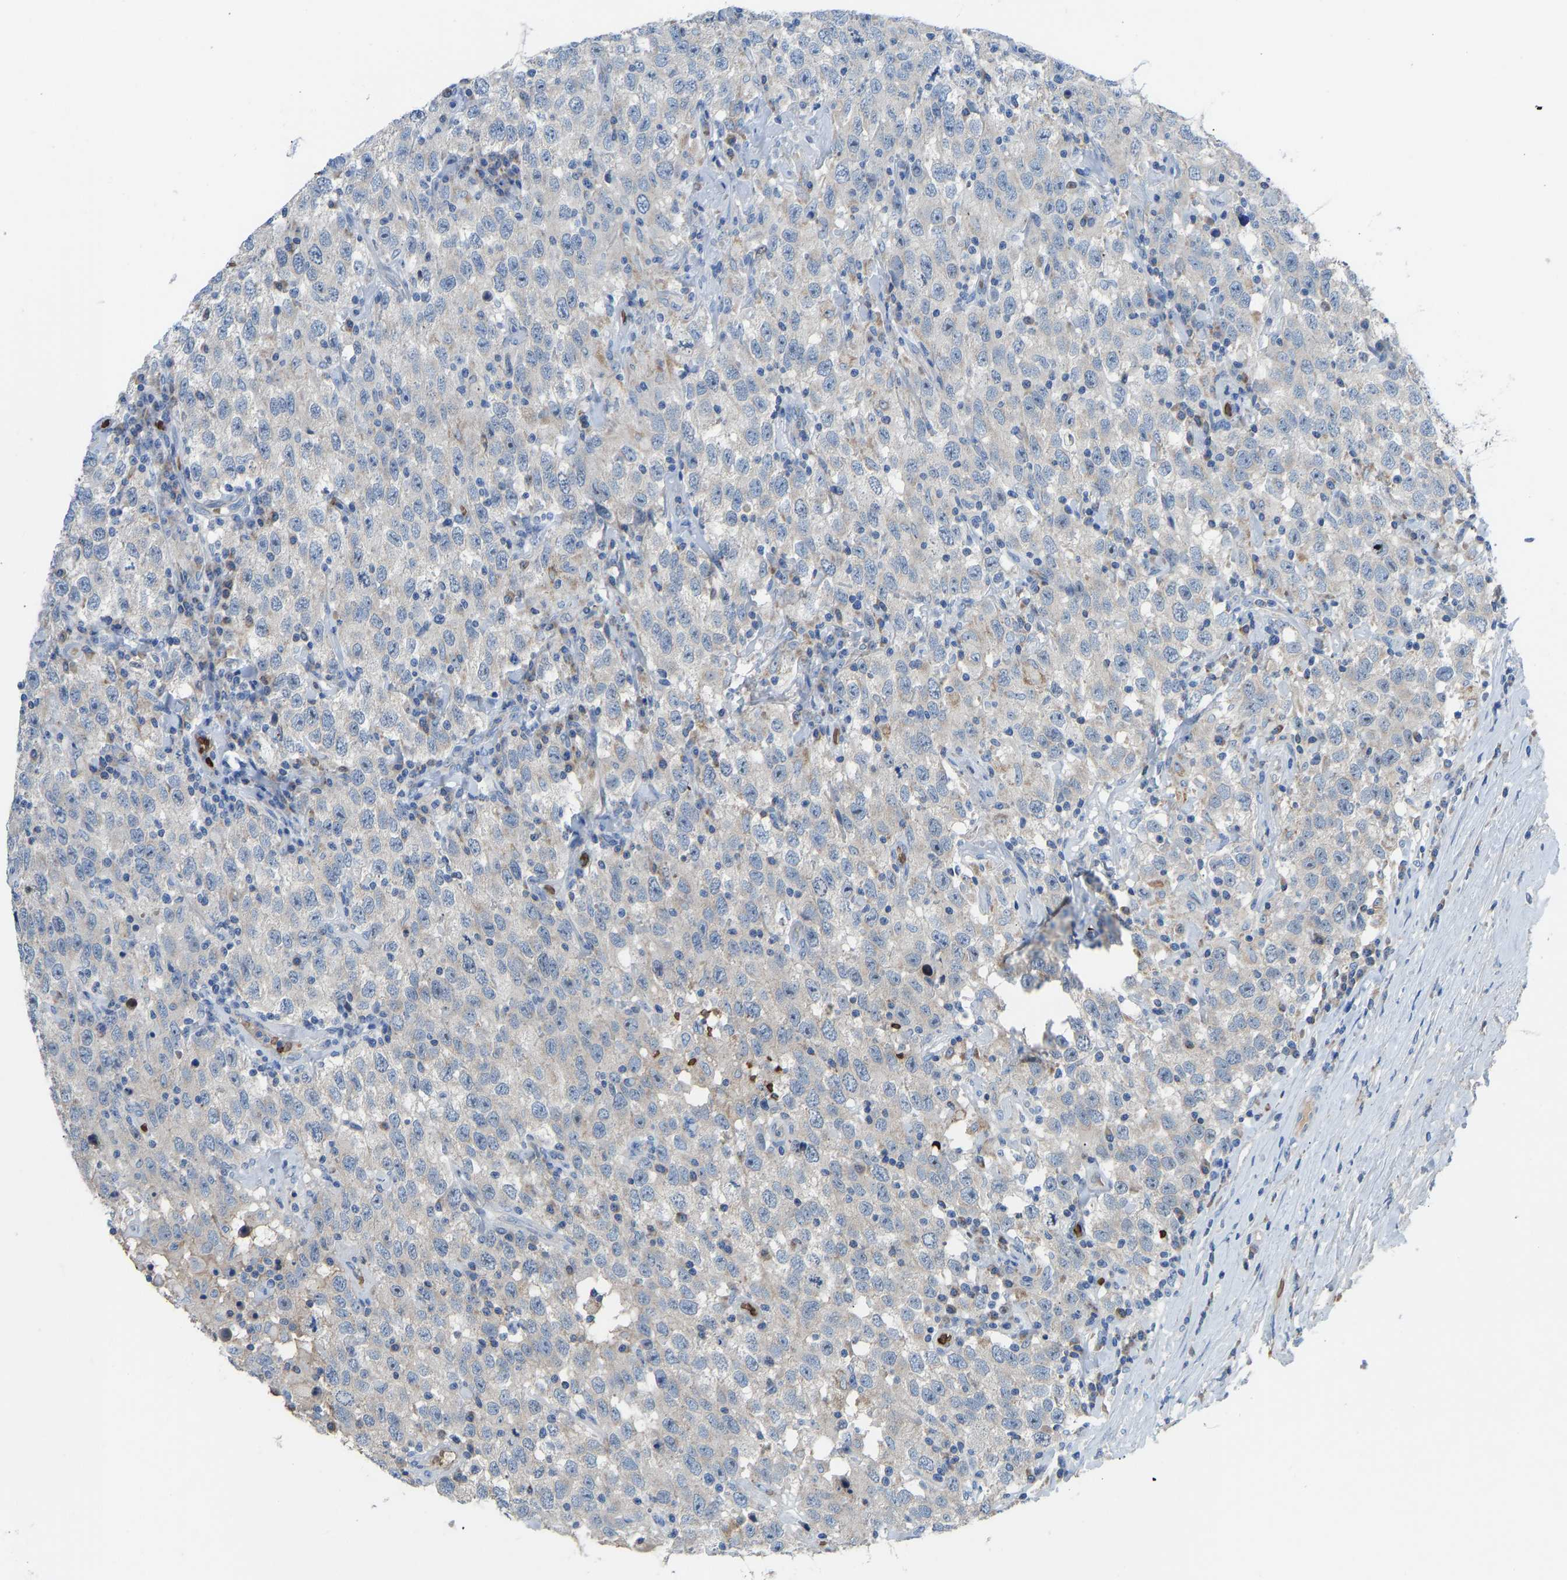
{"staining": {"intensity": "negative", "quantity": "none", "location": "none"}, "tissue": "testis cancer", "cell_type": "Tumor cells", "image_type": "cancer", "snomed": [{"axis": "morphology", "description": "Seminoma, NOS"}, {"axis": "topography", "description": "Testis"}], "caption": "DAB immunohistochemical staining of seminoma (testis) demonstrates no significant expression in tumor cells. (DAB immunohistochemistry (IHC) with hematoxylin counter stain).", "gene": "PIGS", "patient": {"sex": "male", "age": 41}}